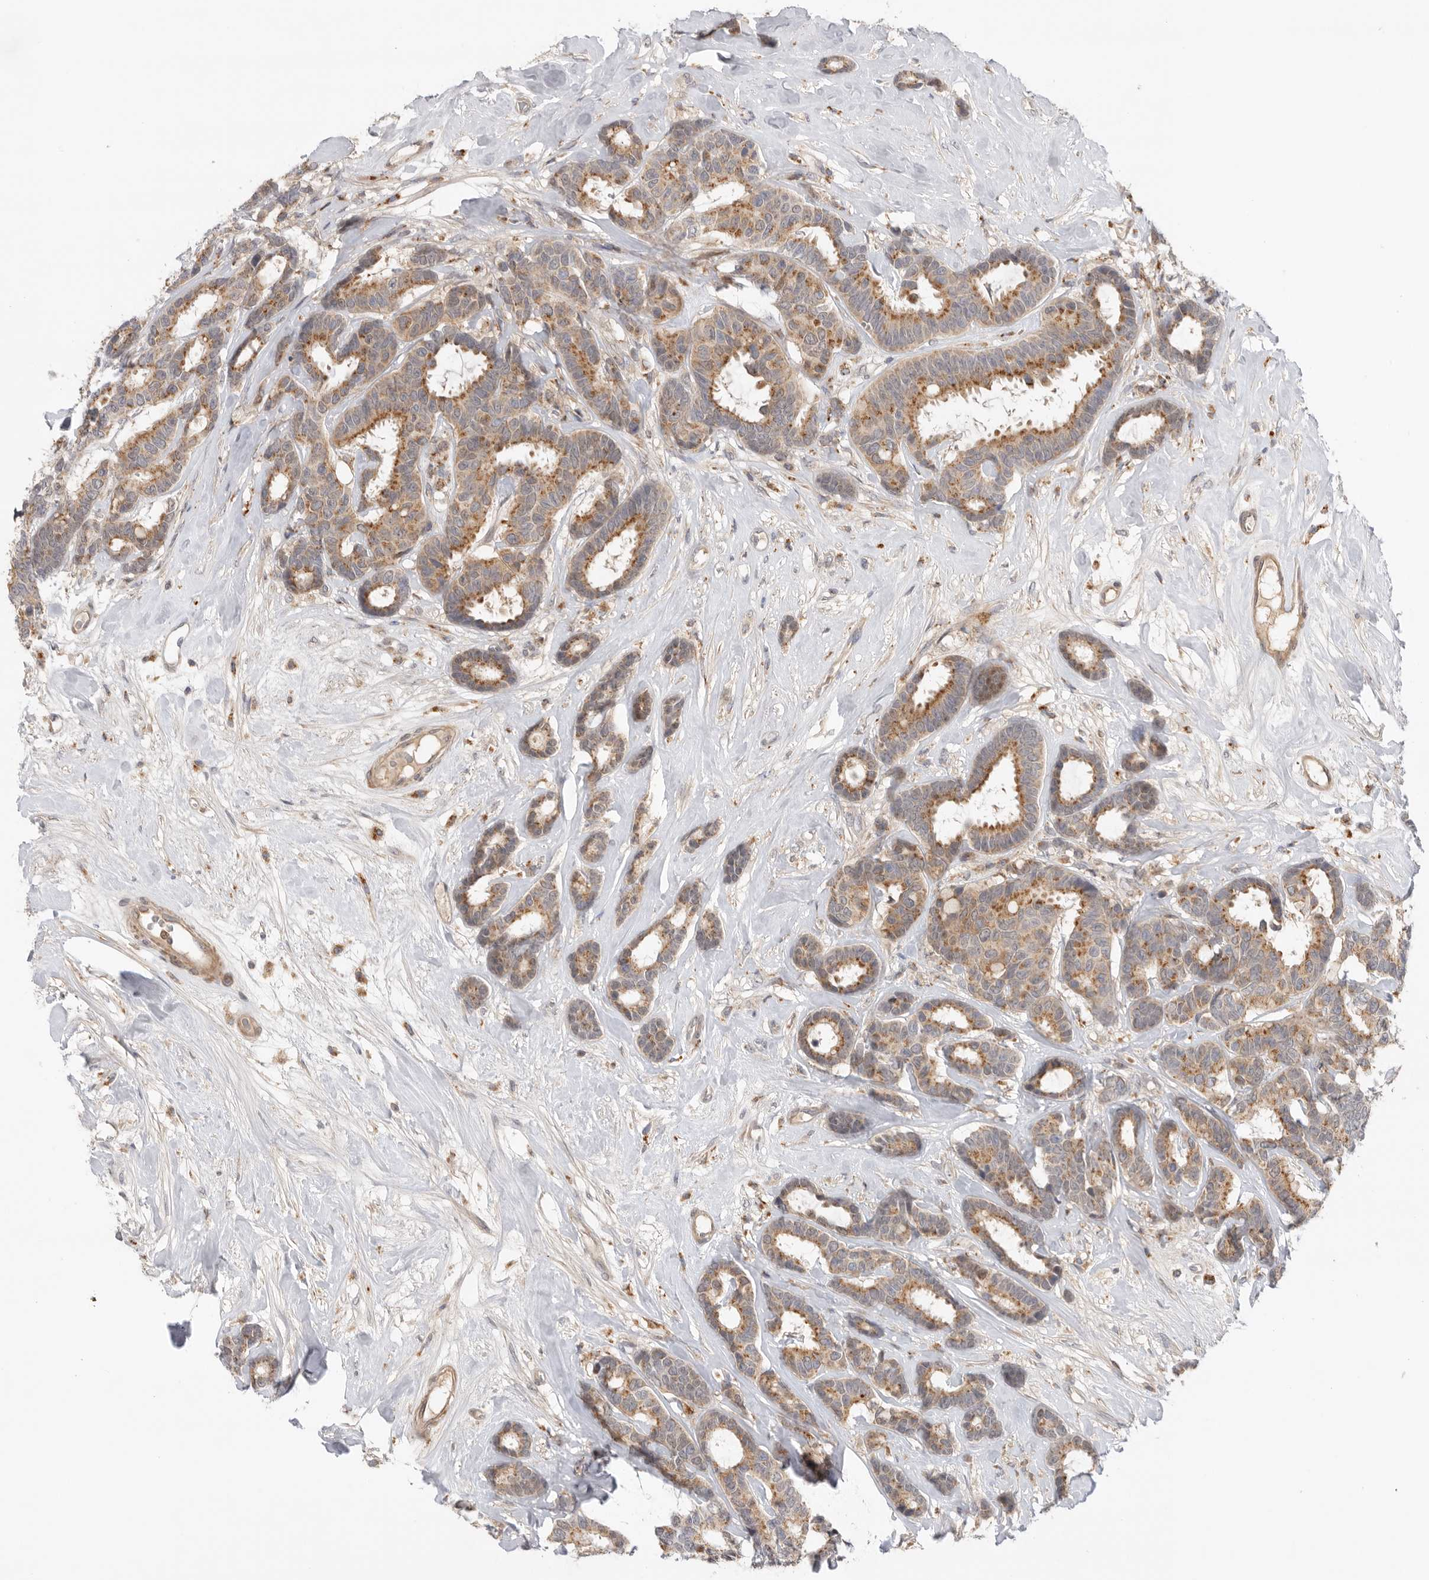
{"staining": {"intensity": "moderate", "quantity": ">75%", "location": "cytoplasmic/membranous"}, "tissue": "breast cancer", "cell_type": "Tumor cells", "image_type": "cancer", "snomed": [{"axis": "morphology", "description": "Duct carcinoma"}, {"axis": "topography", "description": "Breast"}], "caption": "Brown immunohistochemical staining in intraductal carcinoma (breast) displays moderate cytoplasmic/membranous staining in approximately >75% of tumor cells.", "gene": "GNE", "patient": {"sex": "female", "age": 87}}